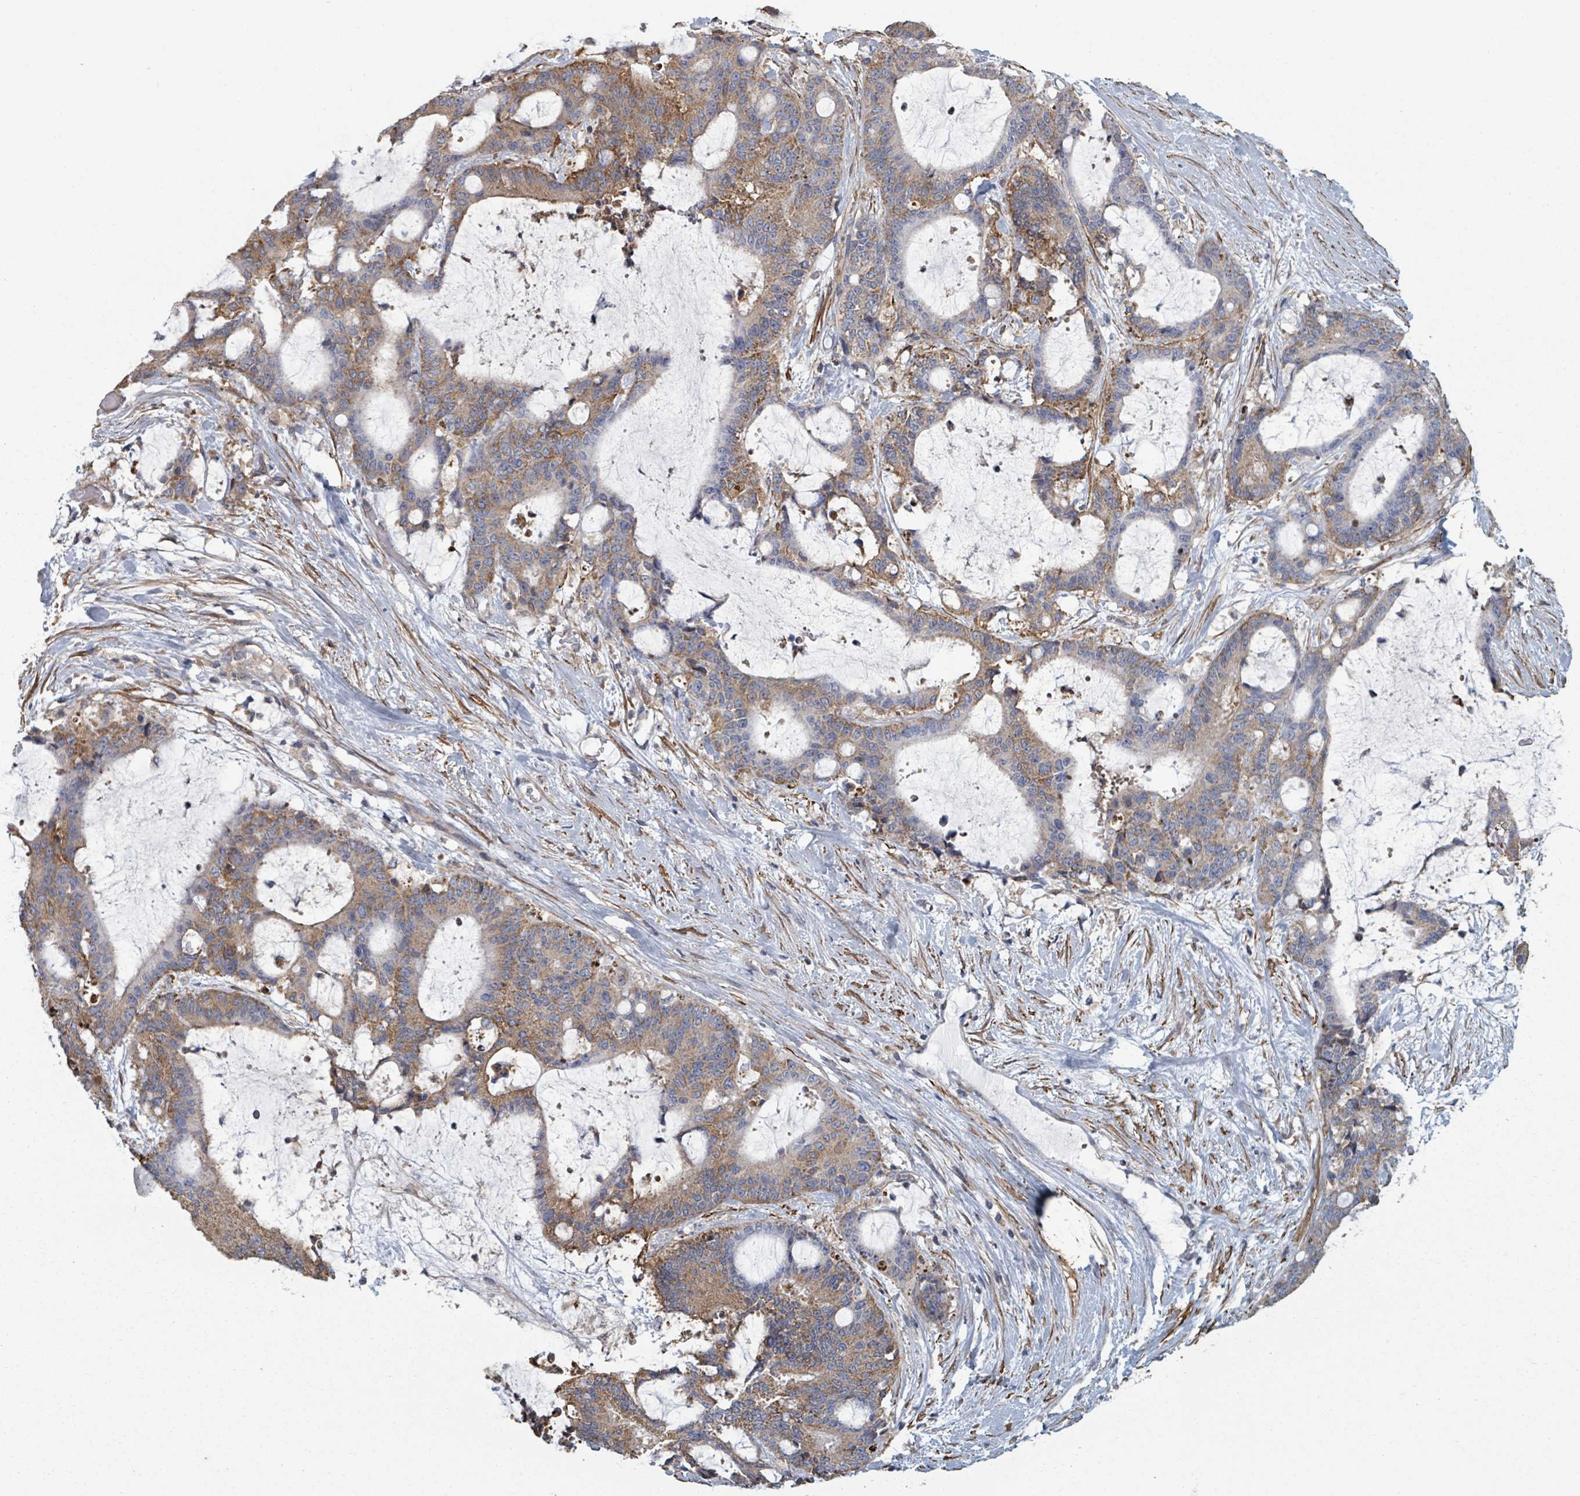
{"staining": {"intensity": "moderate", "quantity": ">75%", "location": "cytoplasmic/membranous"}, "tissue": "liver cancer", "cell_type": "Tumor cells", "image_type": "cancer", "snomed": [{"axis": "morphology", "description": "Normal tissue, NOS"}, {"axis": "morphology", "description": "Cholangiocarcinoma"}, {"axis": "topography", "description": "Liver"}, {"axis": "topography", "description": "Peripheral nerve tissue"}], "caption": "The micrograph exhibits immunohistochemical staining of liver cancer (cholangiocarcinoma). There is moderate cytoplasmic/membranous expression is seen in approximately >75% of tumor cells. (DAB = brown stain, brightfield microscopy at high magnification).", "gene": "ADCK1", "patient": {"sex": "female", "age": 73}}